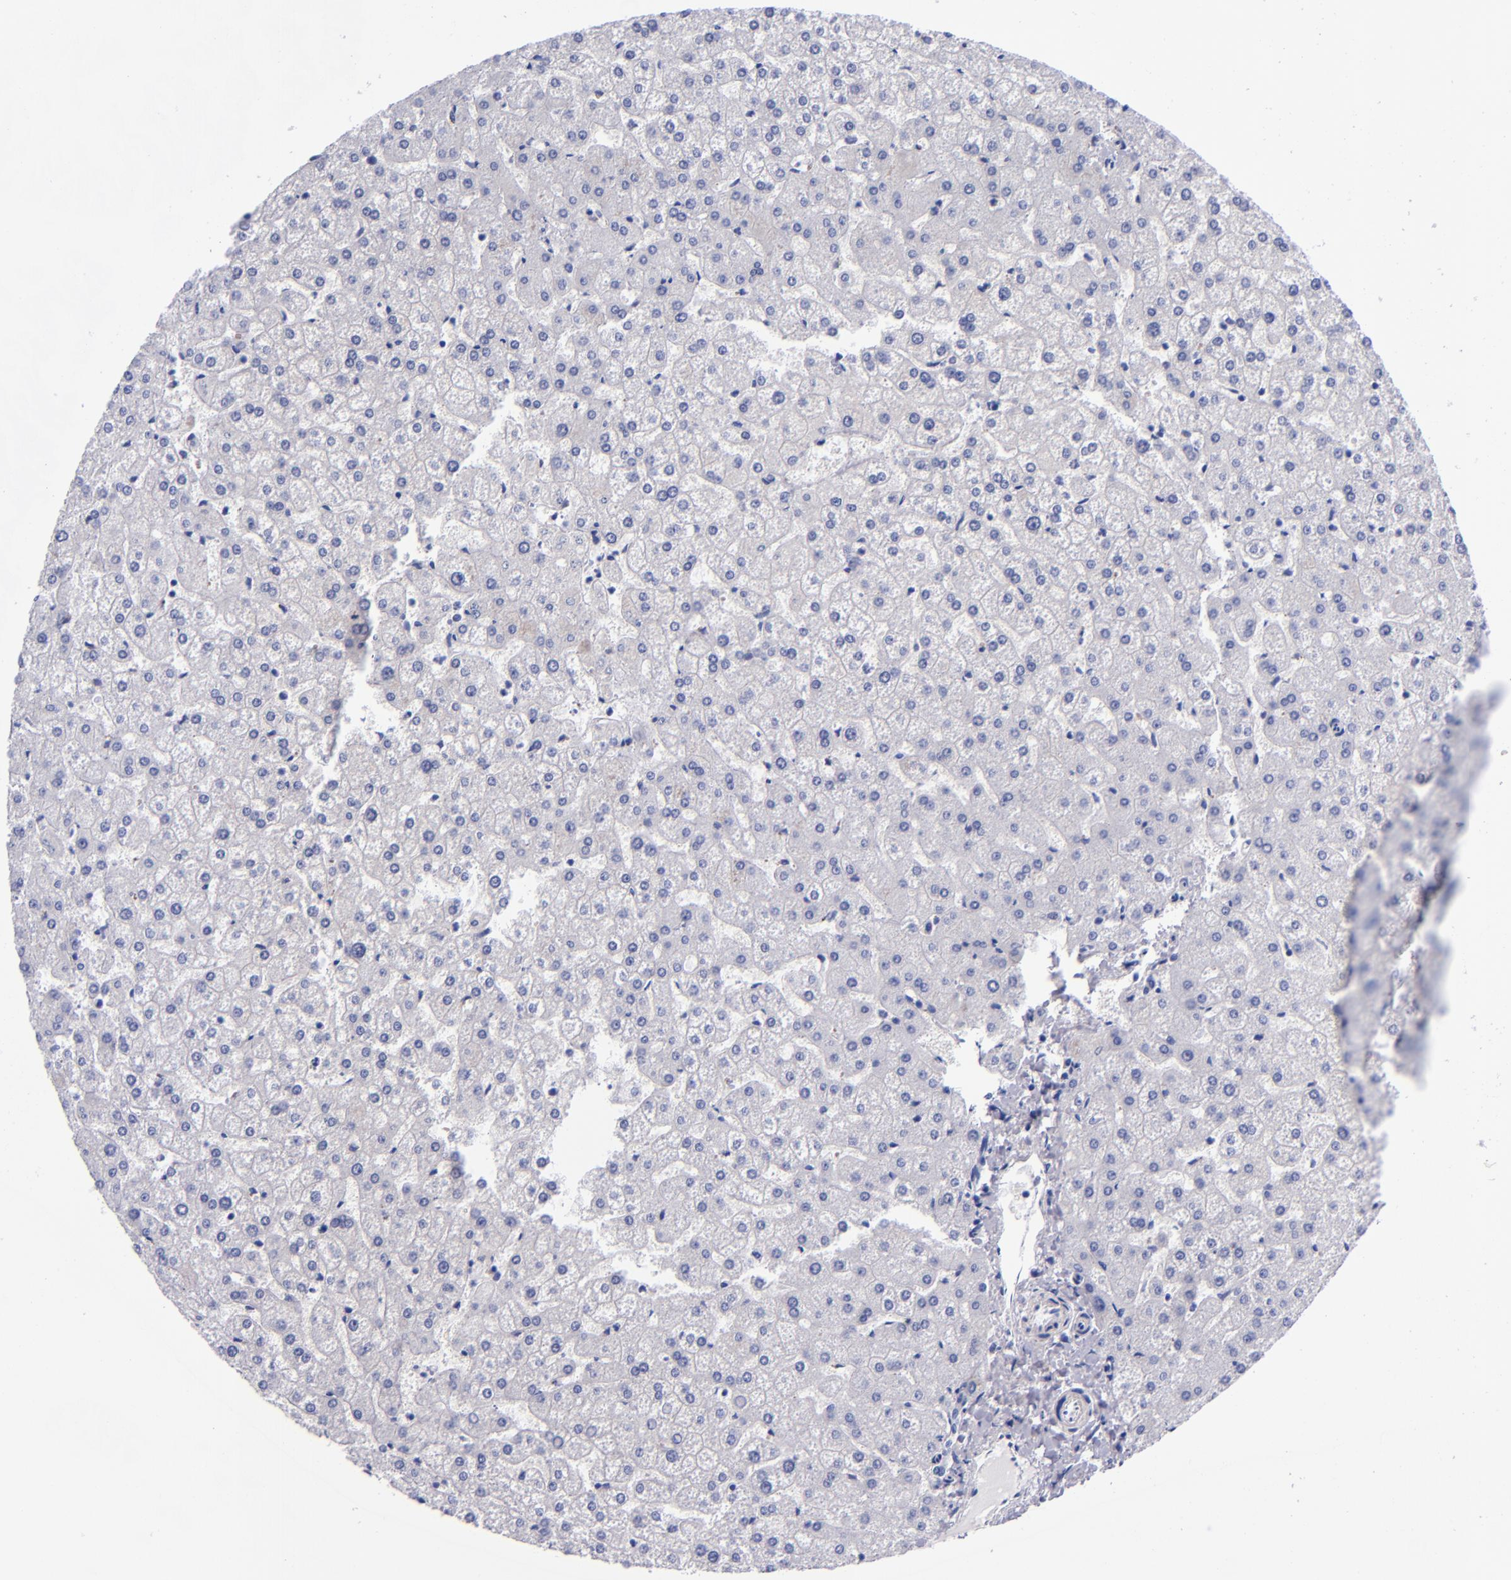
{"staining": {"intensity": "negative", "quantity": "none", "location": "none"}, "tissue": "liver", "cell_type": "Cholangiocytes", "image_type": "normal", "snomed": [{"axis": "morphology", "description": "Normal tissue, NOS"}, {"axis": "topography", "description": "Liver"}], "caption": "Immunohistochemistry image of benign liver: liver stained with DAB (3,3'-diaminobenzidine) shows no significant protein staining in cholangiocytes. (DAB (3,3'-diaminobenzidine) immunohistochemistry (IHC), high magnification).", "gene": "MCM7", "patient": {"sex": "female", "age": 32}}